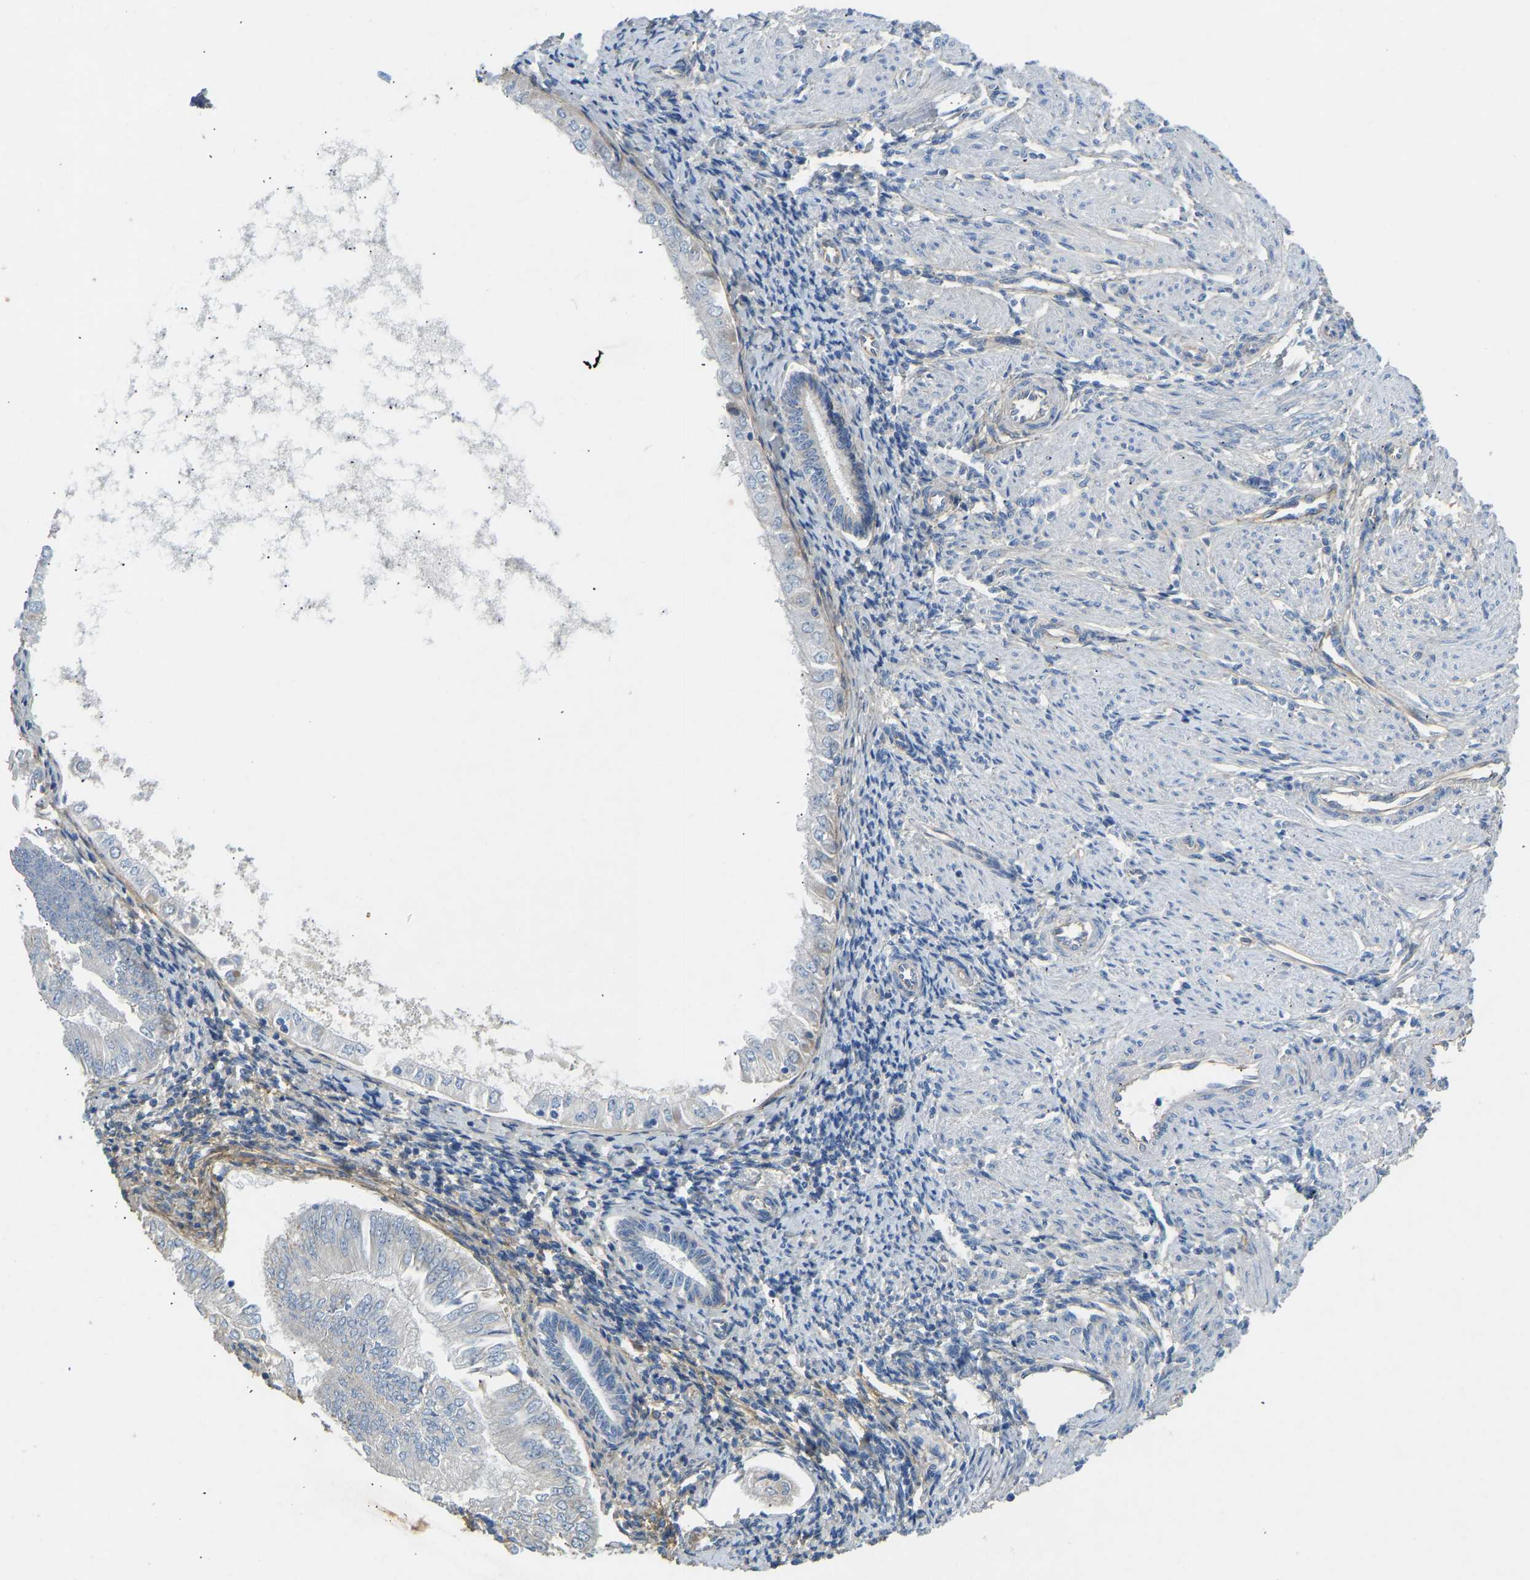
{"staining": {"intensity": "negative", "quantity": "none", "location": "none"}, "tissue": "endometrial cancer", "cell_type": "Tumor cells", "image_type": "cancer", "snomed": [{"axis": "morphology", "description": "Adenocarcinoma, NOS"}, {"axis": "topography", "description": "Endometrium"}], "caption": "This is an immunohistochemistry image of human endometrial cancer (adenocarcinoma). There is no expression in tumor cells.", "gene": "TECTA", "patient": {"sex": "female", "age": 53}}